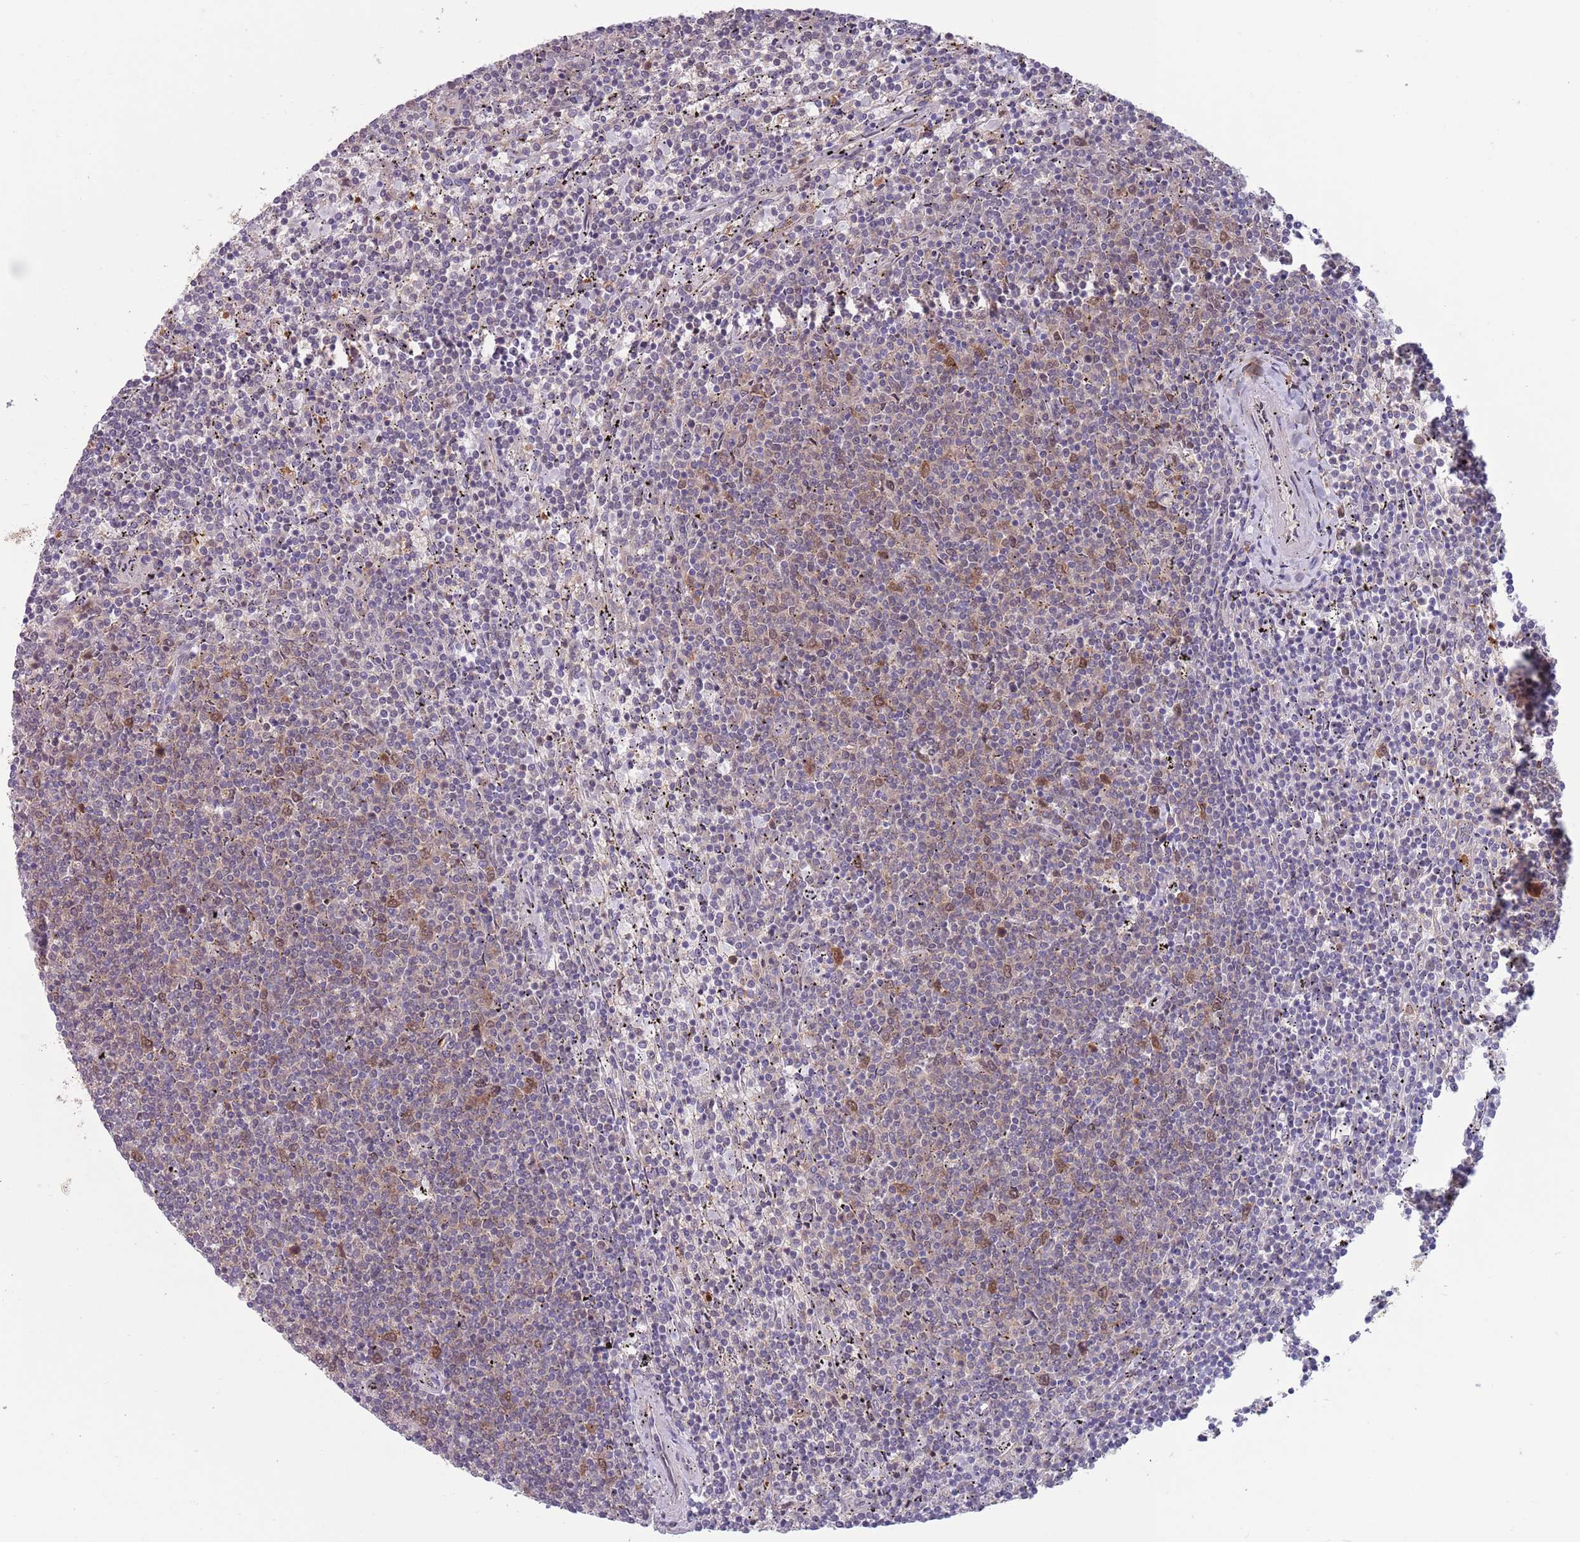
{"staining": {"intensity": "weak", "quantity": "25%-75%", "location": "cytoplasmic/membranous,nuclear"}, "tissue": "lymphoma", "cell_type": "Tumor cells", "image_type": "cancer", "snomed": [{"axis": "morphology", "description": "Malignant lymphoma, non-Hodgkin's type, Low grade"}, {"axis": "topography", "description": "Spleen"}], "caption": "Lymphoma stained for a protein demonstrates weak cytoplasmic/membranous and nuclear positivity in tumor cells.", "gene": "CLNS1A", "patient": {"sex": "female", "age": 50}}